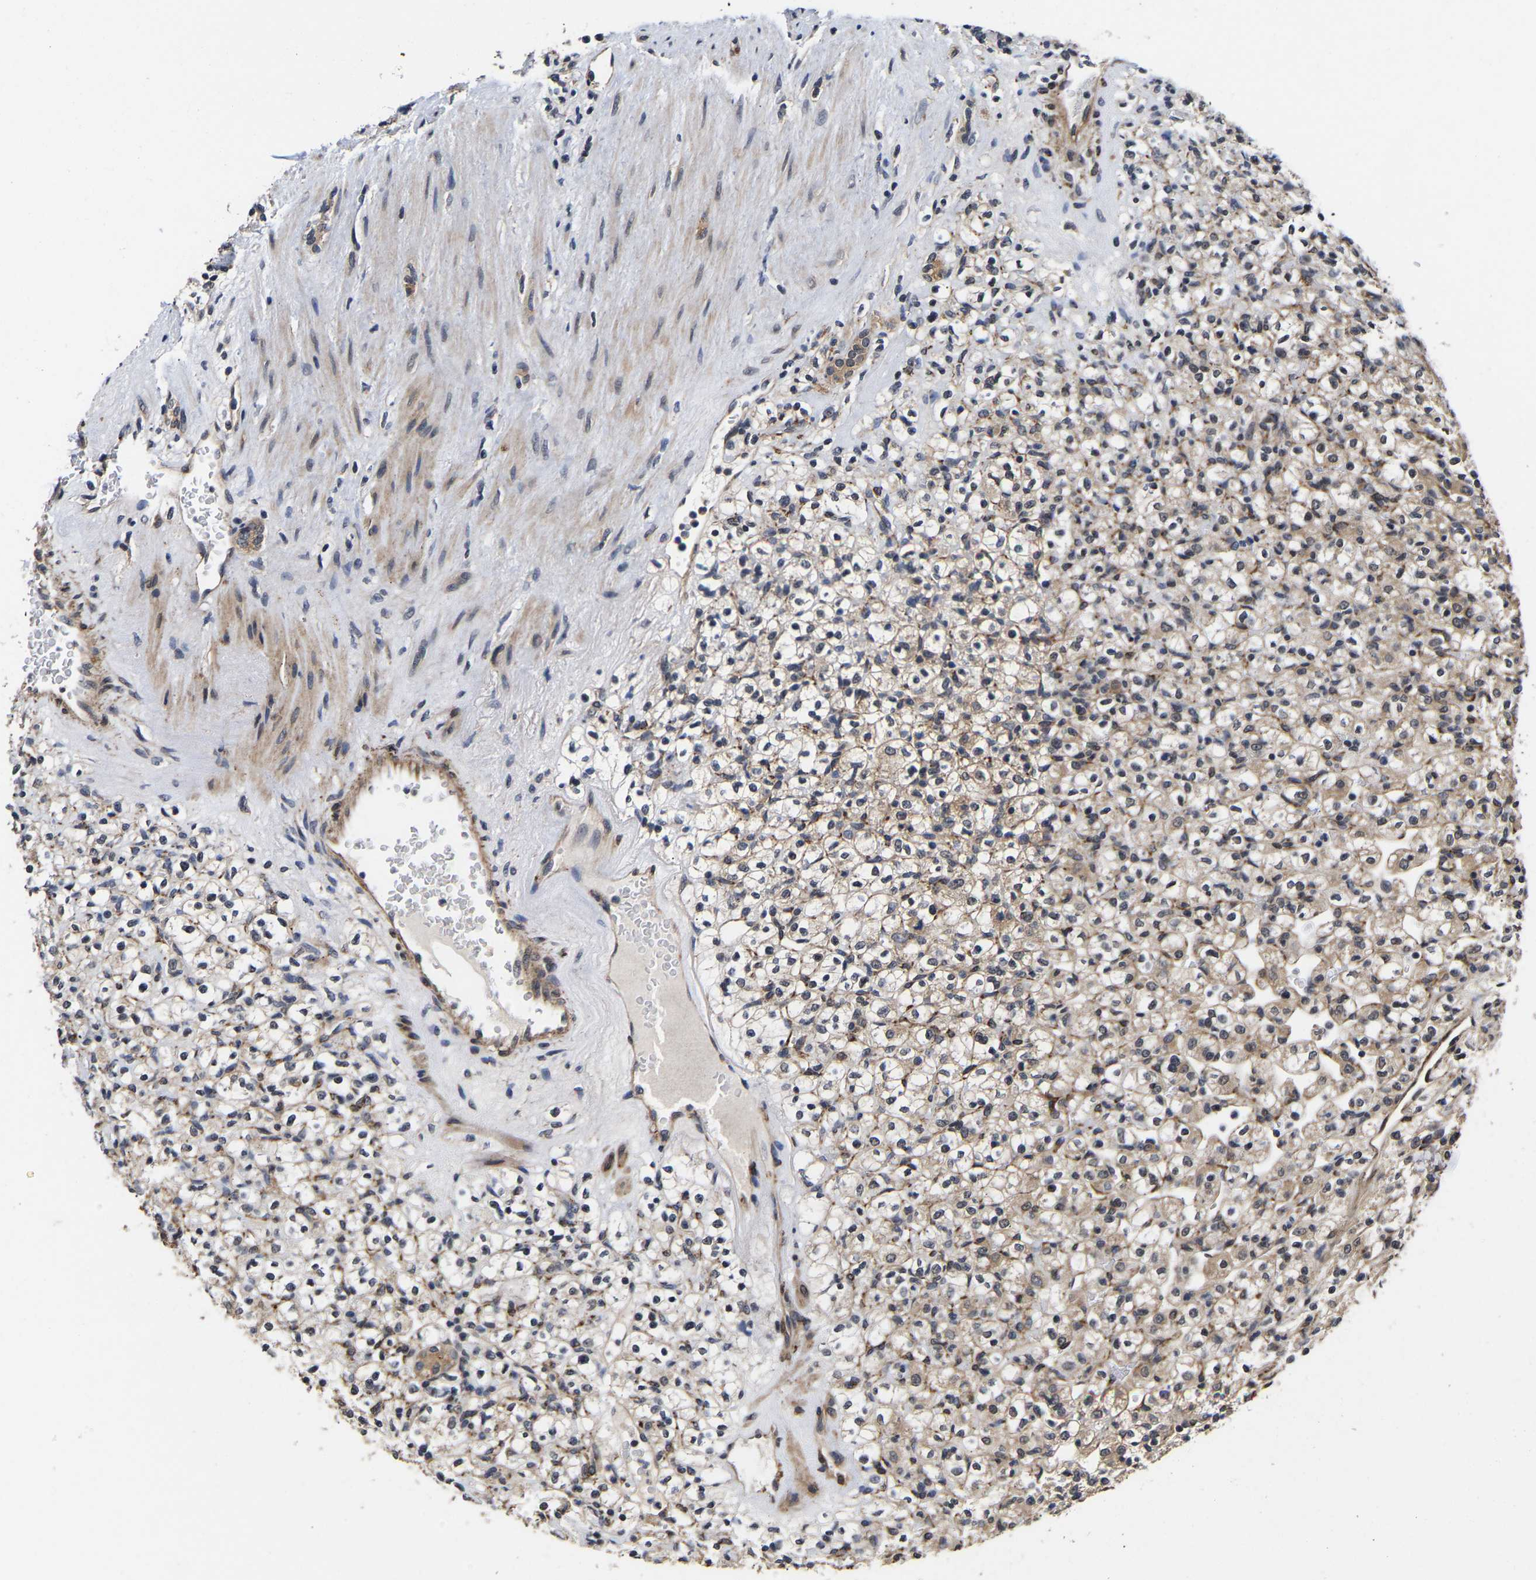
{"staining": {"intensity": "weak", "quantity": "25%-75%", "location": "cytoplasmic/membranous"}, "tissue": "renal cancer", "cell_type": "Tumor cells", "image_type": "cancer", "snomed": [{"axis": "morphology", "description": "Normal tissue, NOS"}, {"axis": "morphology", "description": "Adenocarcinoma, NOS"}, {"axis": "topography", "description": "Kidney"}], "caption": "Renal cancer tissue displays weak cytoplasmic/membranous positivity in about 25%-75% of tumor cells", "gene": "METTL16", "patient": {"sex": "female", "age": 72}}